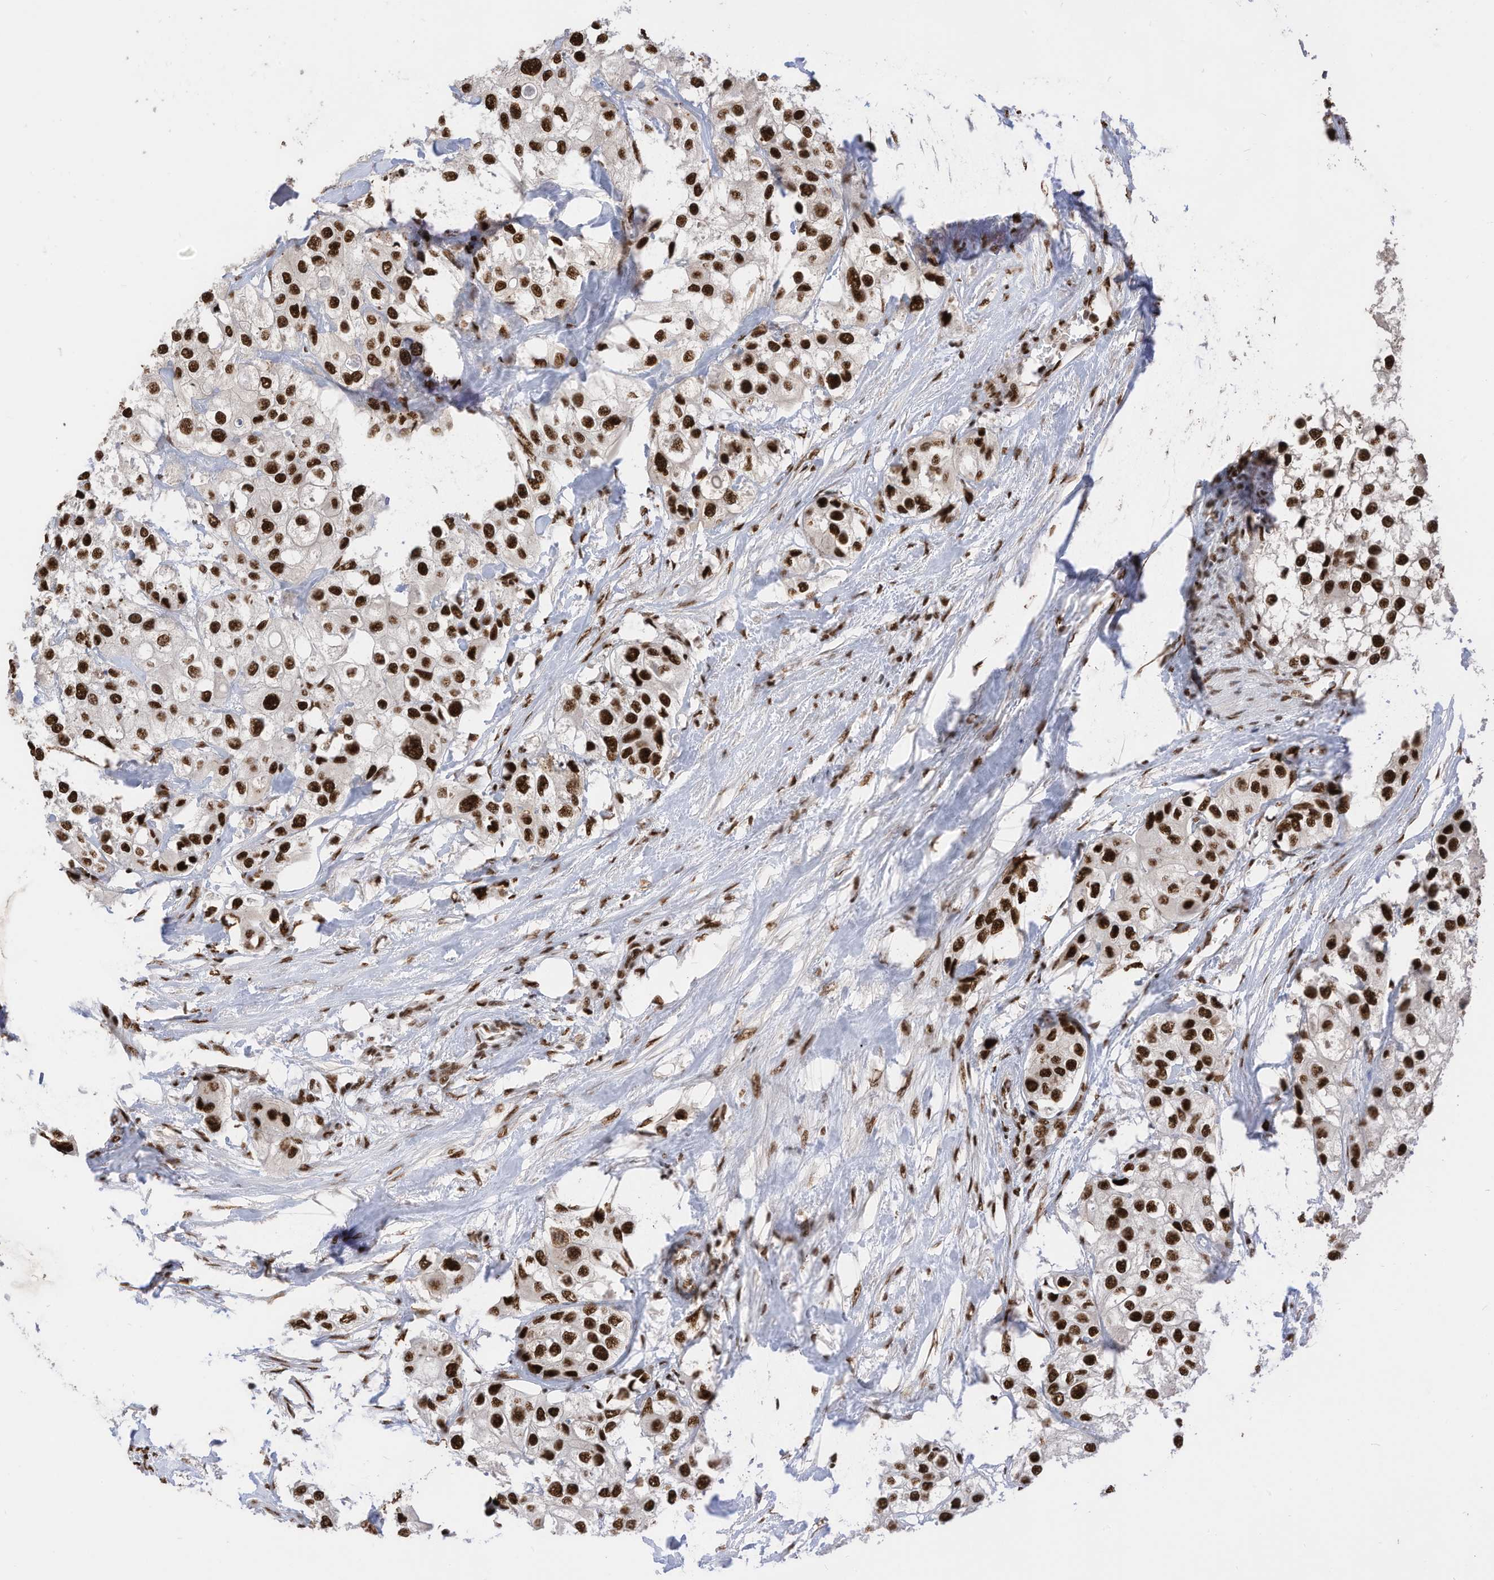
{"staining": {"intensity": "strong", "quantity": ">75%", "location": "nuclear"}, "tissue": "urothelial cancer", "cell_type": "Tumor cells", "image_type": "cancer", "snomed": [{"axis": "morphology", "description": "Urothelial carcinoma, High grade"}, {"axis": "topography", "description": "Urinary bladder"}], "caption": "Urothelial cancer stained with a brown dye displays strong nuclear positive expression in approximately >75% of tumor cells.", "gene": "SF3A3", "patient": {"sex": "male", "age": 64}}